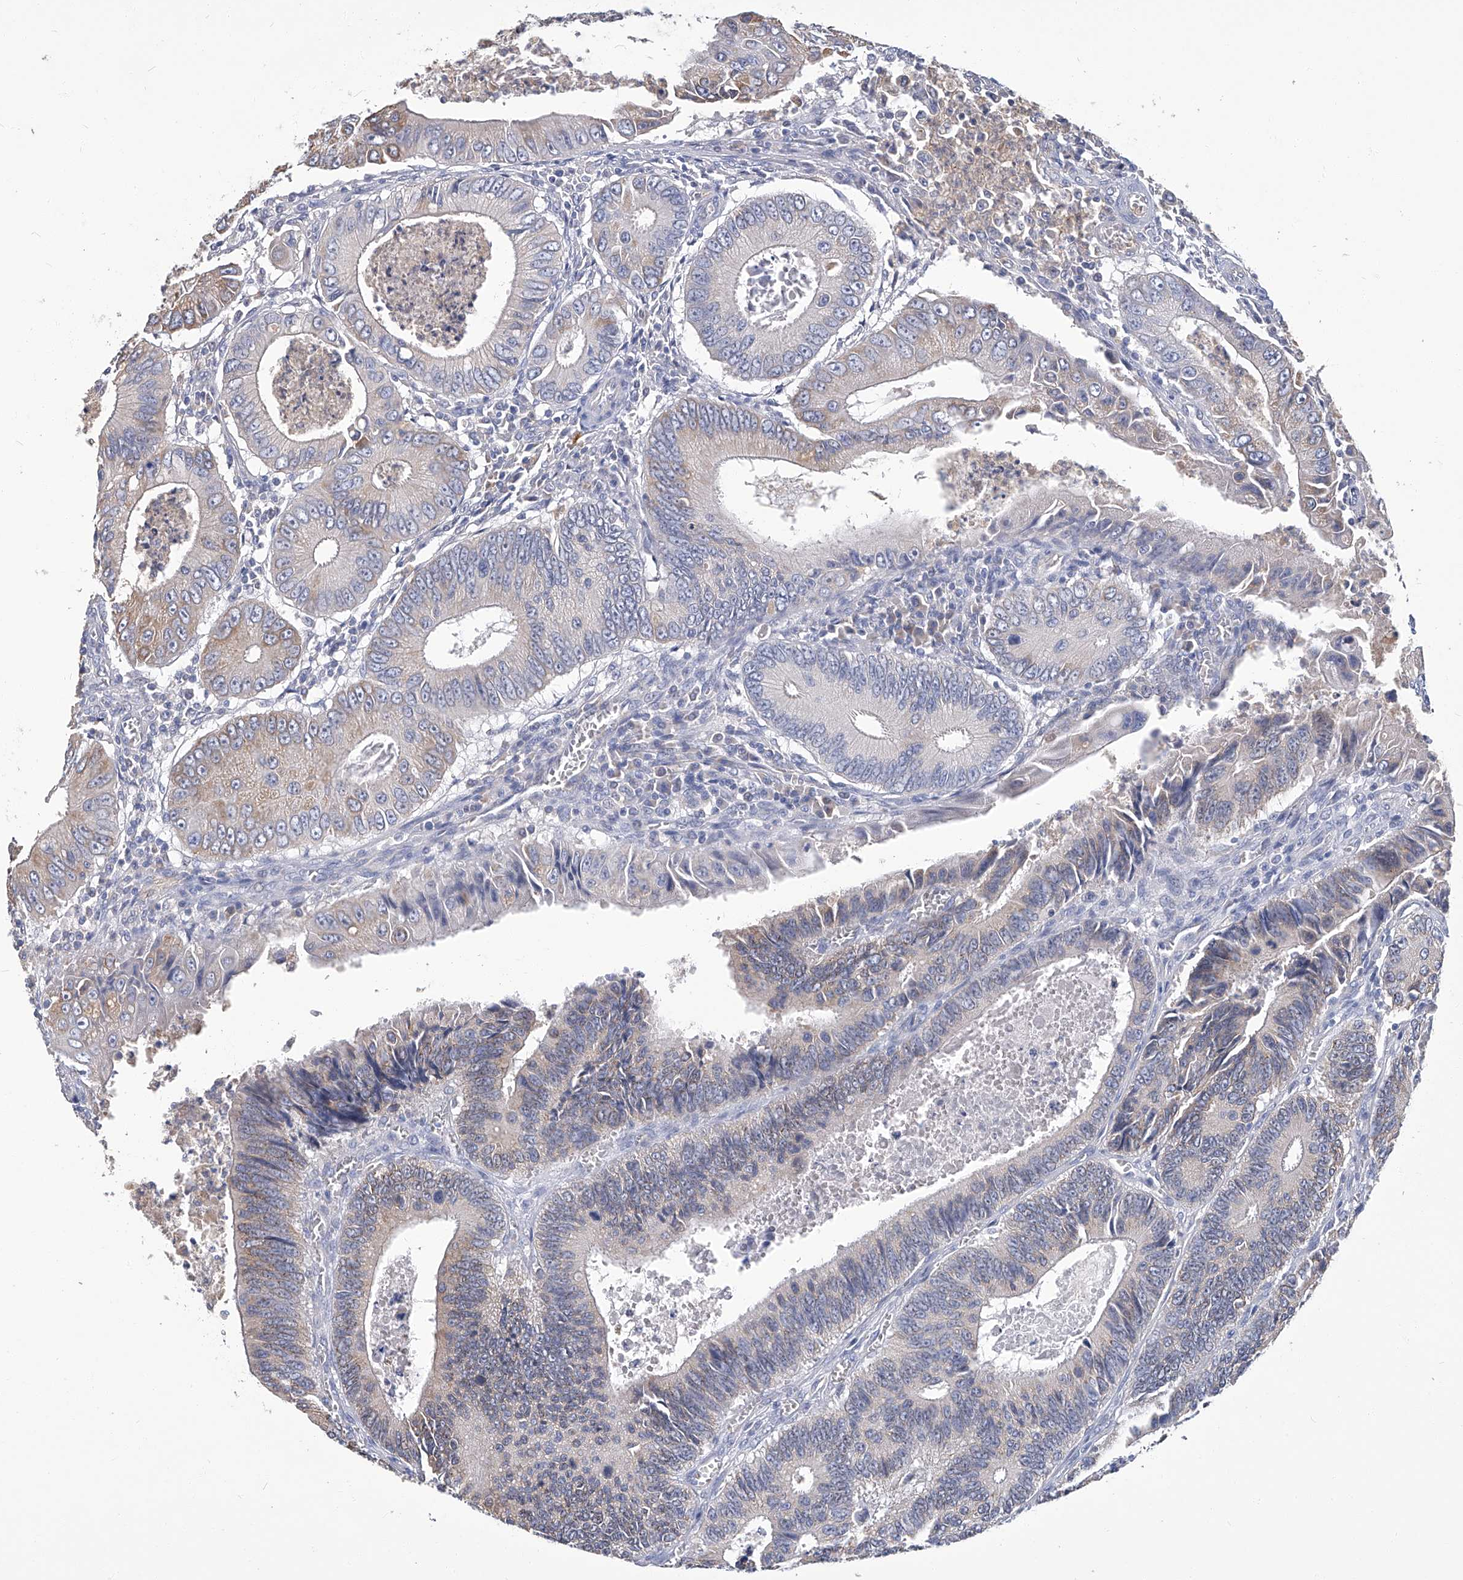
{"staining": {"intensity": "weak", "quantity": "<25%", "location": "cytoplasmic/membranous"}, "tissue": "colorectal cancer", "cell_type": "Tumor cells", "image_type": "cancer", "snomed": [{"axis": "morphology", "description": "Inflammation, NOS"}, {"axis": "morphology", "description": "Adenocarcinoma, NOS"}, {"axis": "topography", "description": "Colon"}], "caption": "Tumor cells show no significant expression in colorectal cancer.", "gene": "TGFBR1", "patient": {"sex": "male", "age": 72}}